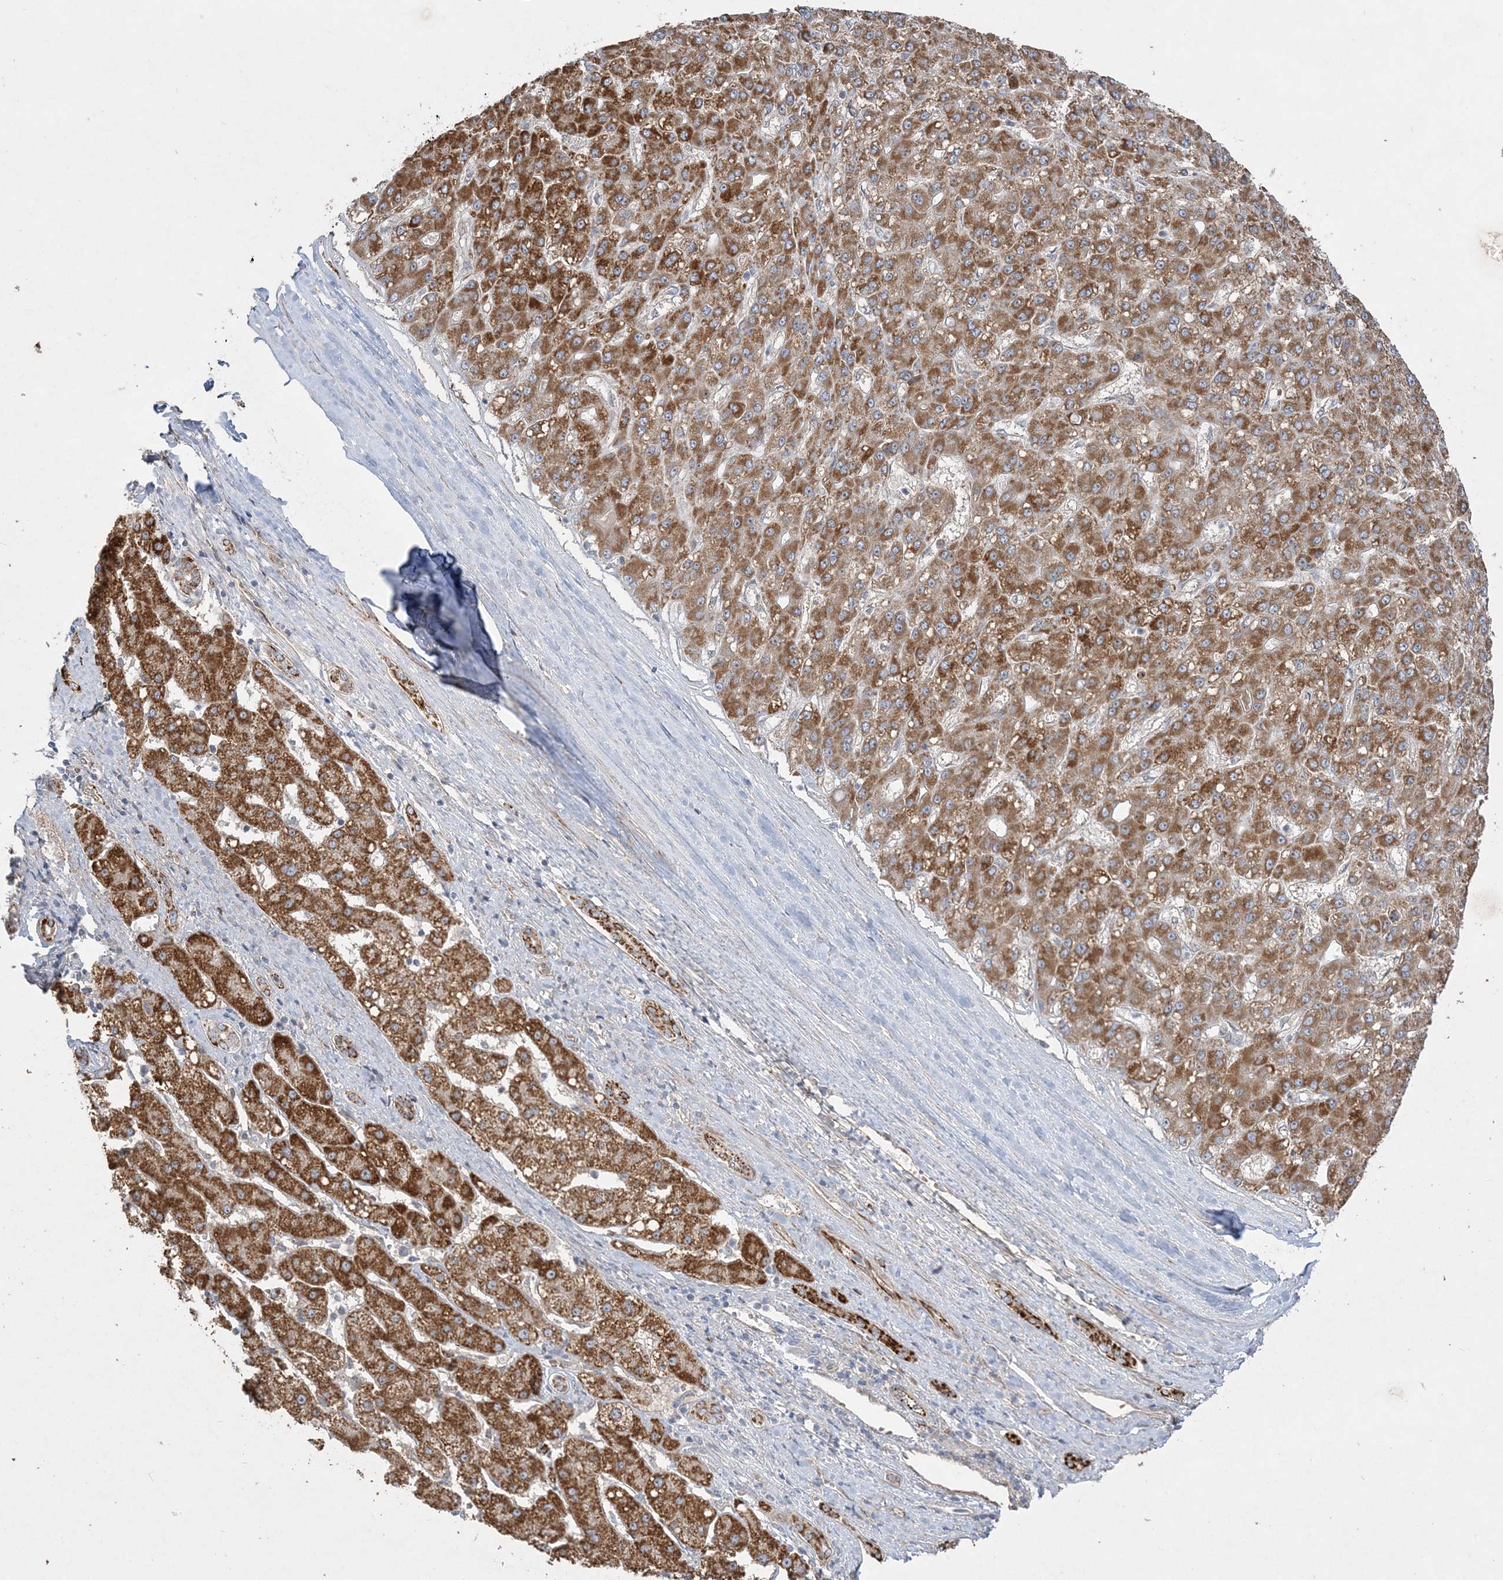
{"staining": {"intensity": "strong", "quantity": ">75%", "location": "cytoplasmic/membranous"}, "tissue": "liver cancer", "cell_type": "Tumor cells", "image_type": "cancer", "snomed": [{"axis": "morphology", "description": "Carcinoma, Hepatocellular, NOS"}, {"axis": "topography", "description": "Liver"}], "caption": "Immunohistochemistry (IHC) histopathology image of neoplastic tissue: human liver hepatocellular carcinoma stained using immunohistochemistry (IHC) reveals high levels of strong protein expression localized specifically in the cytoplasmic/membranous of tumor cells, appearing as a cytoplasmic/membranous brown color.", "gene": "INPP1", "patient": {"sex": "male", "age": 67}}